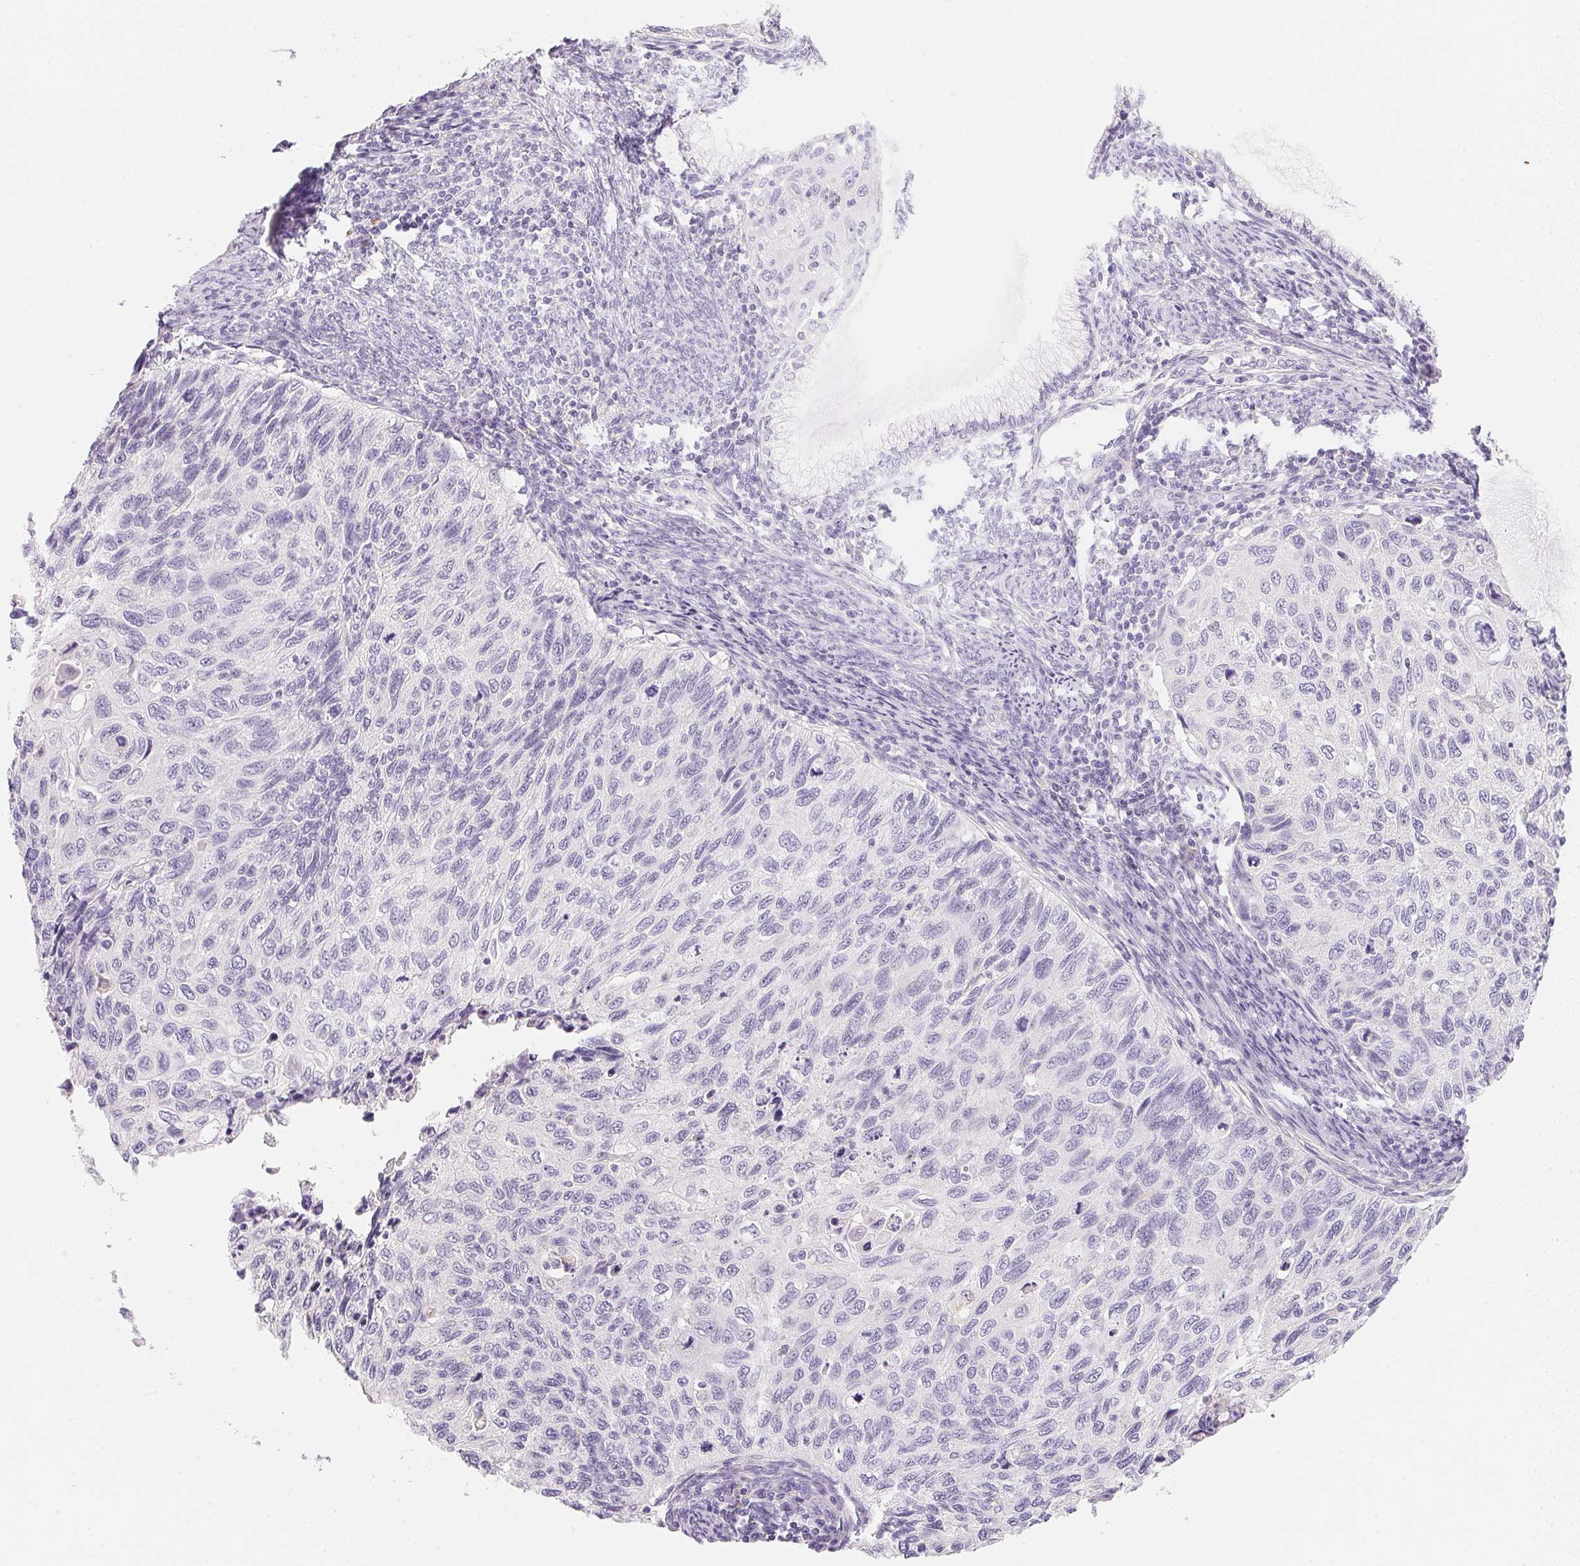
{"staining": {"intensity": "negative", "quantity": "none", "location": "none"}, "tissue": "cervical cancer", "cell_type": "Tumor cells", "image_type": "cancer", "snomed": [{"axis": "morphology", "description": "Squamous cell carcinoma, NOS"}, {"axis": "topography", "description": "Cervix"}], "caption": "Immunohistochemistry histopathology image of neoplastic tissue: squamous cell carcinoma (cervical) stained with DAB (3,3'-diaminobenzidine) displays no significant protein staining in tumor cells.", "gene": "ACP3", "patient": {"sex": "female", "age": 70}}